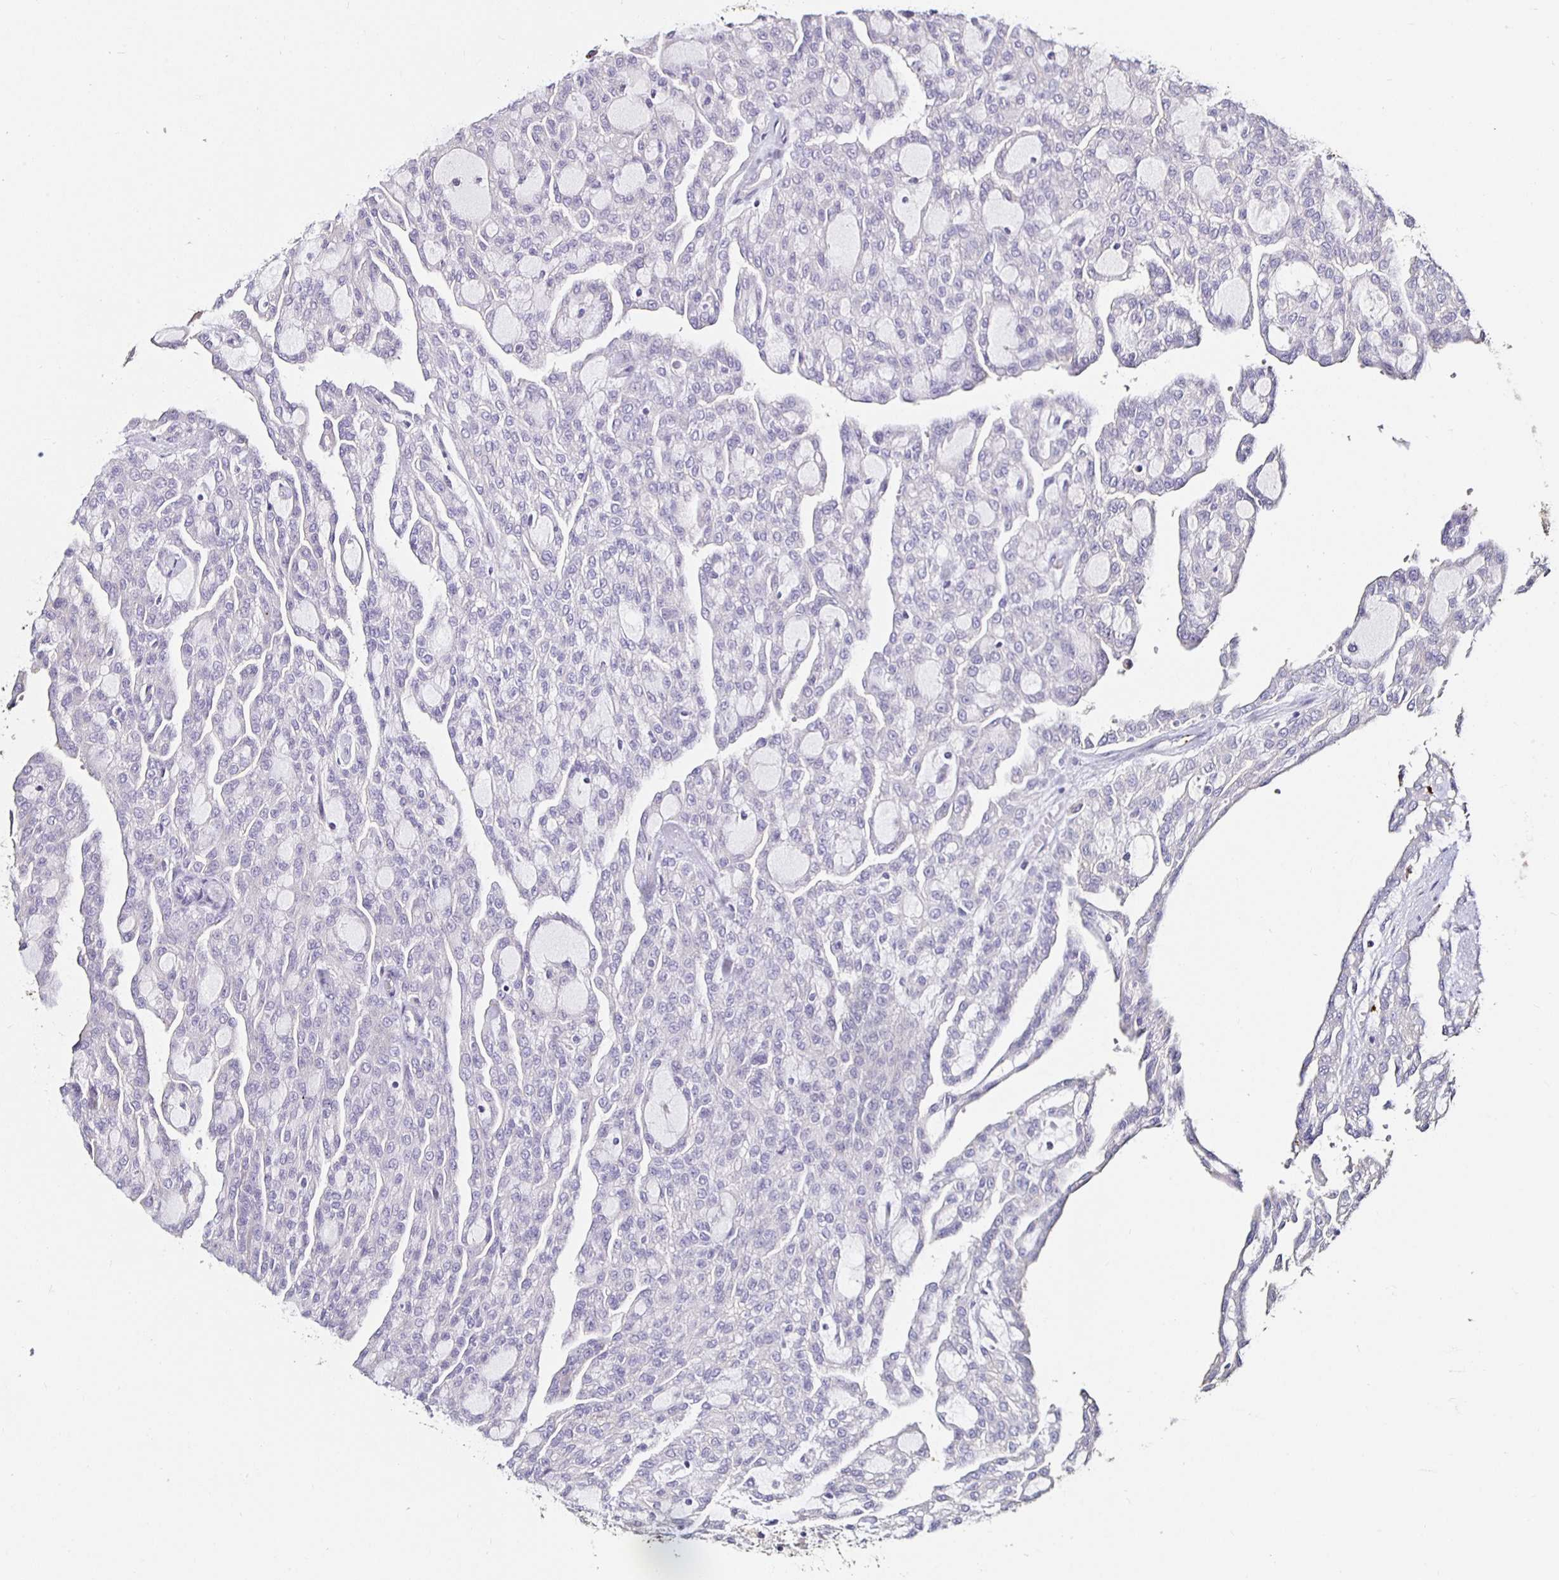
{"staining": {"intensity": "negative", "quantity": "none", "location": "none"}, "tissue": "renal cancer", "cell_type": "Tumor cells", "image_type": "cancer", "snomed": [{"axis": "morphology", "description": "Adenocarcinoma, NOS"}, {"axis": "topography", "description": "Kidney"}], "caption": "An immunohistochemistry (IHC) photomicrograph of renal adenocarcinoma is shown. There is no staining in tumor cells of renal adenocarcinoma.", "gene": "TLR4", "patient": {"sex": "male", "age": 63}}